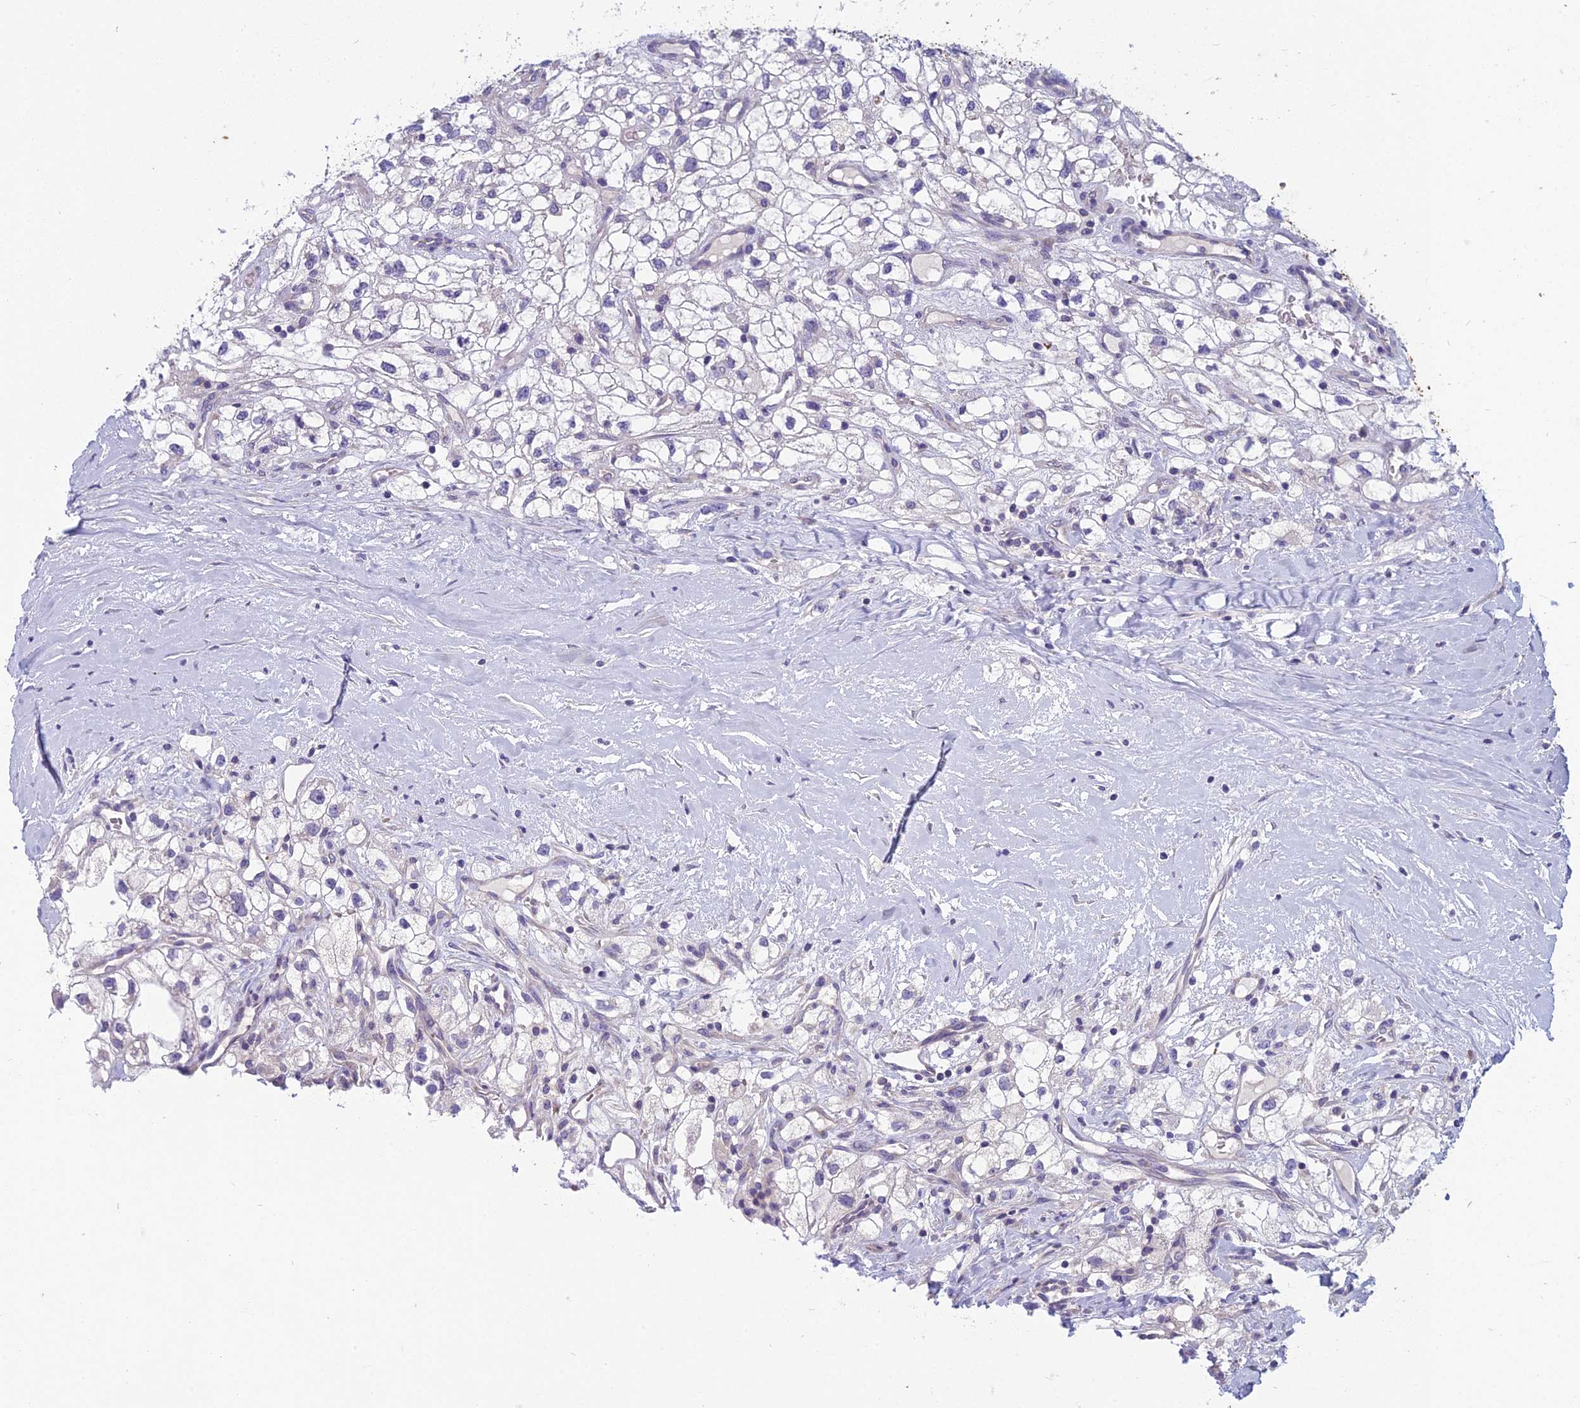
{"staining": {"intensity": "negative", "quantity": "none", "location": "none"}, "tissue": "renal cancer", "cell_type": "Tumor cells", "image_type": "cancer", "snomed": [{"axis": "morphology", "description": "Adenocarcinoma, NOS"}, {"axis": "topography", "description": "Kidney"}], "caption": "Human renal cancer (adenocarcinoma) stained for a protein using immunohistochemistry (IHC) demonstrates no positivity in tumor cells.", "gene": "RBM41", "patient": {"sex": "male", "age": 59}}